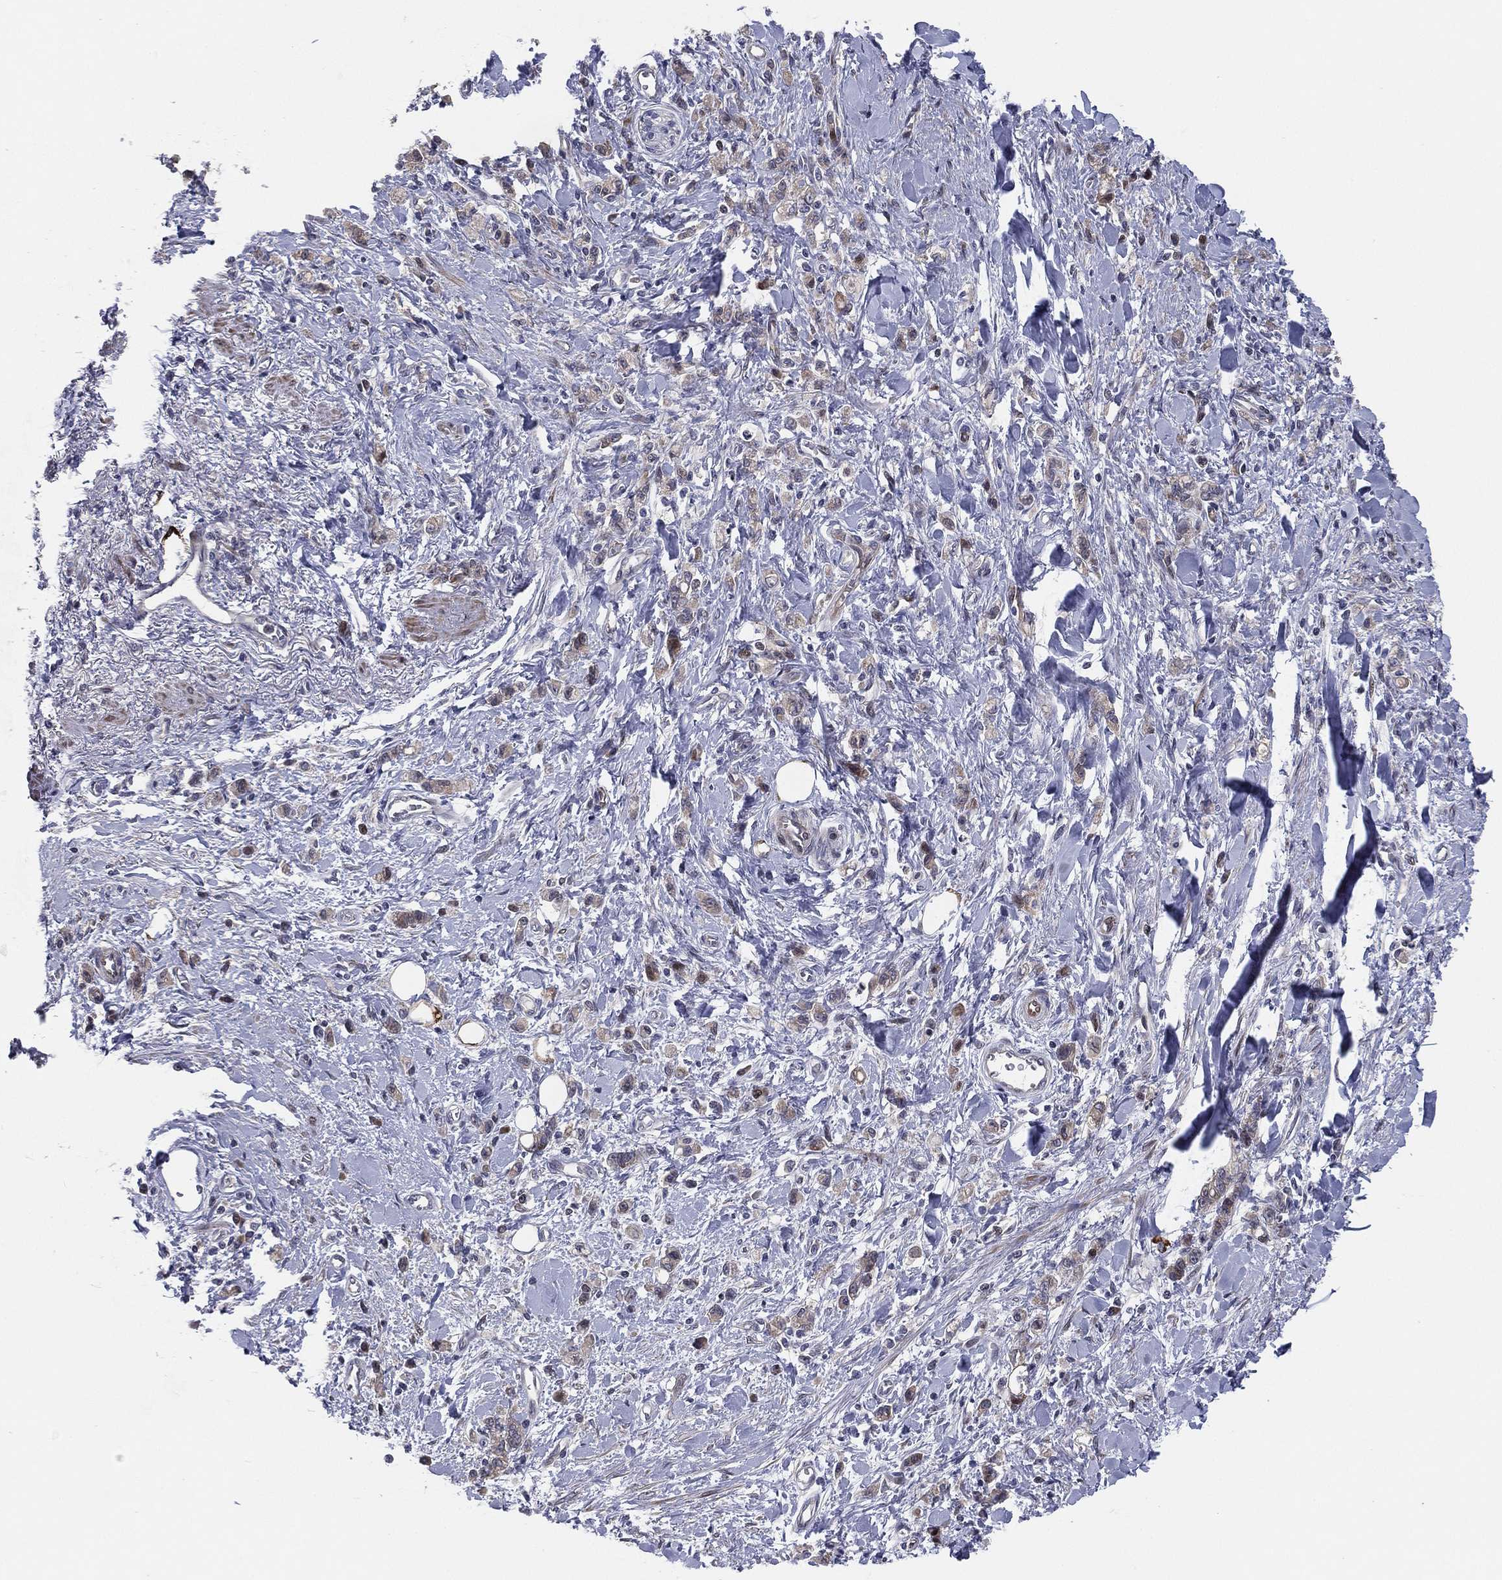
{"staining": {"intensity": "weak", "quantity": "<25%", "location": "cytoplasmic/membranous"}, "tissue": "stomach cancer", "cell_type": "Tumor cells", "image_type": "cancer", "snomed": [{"axis": "morphology", "description": "Adenocarcinoma, NOS"}, {"axis": "topography", "description": "Stomach"}], "caption": "An immunohistochemistry photomicrograph of stomach cancer is shown. There is no staining in tumor cells of stomach cancer.", "gene": "UTP14A", "patient": {"sex": "male", "age": 77}}